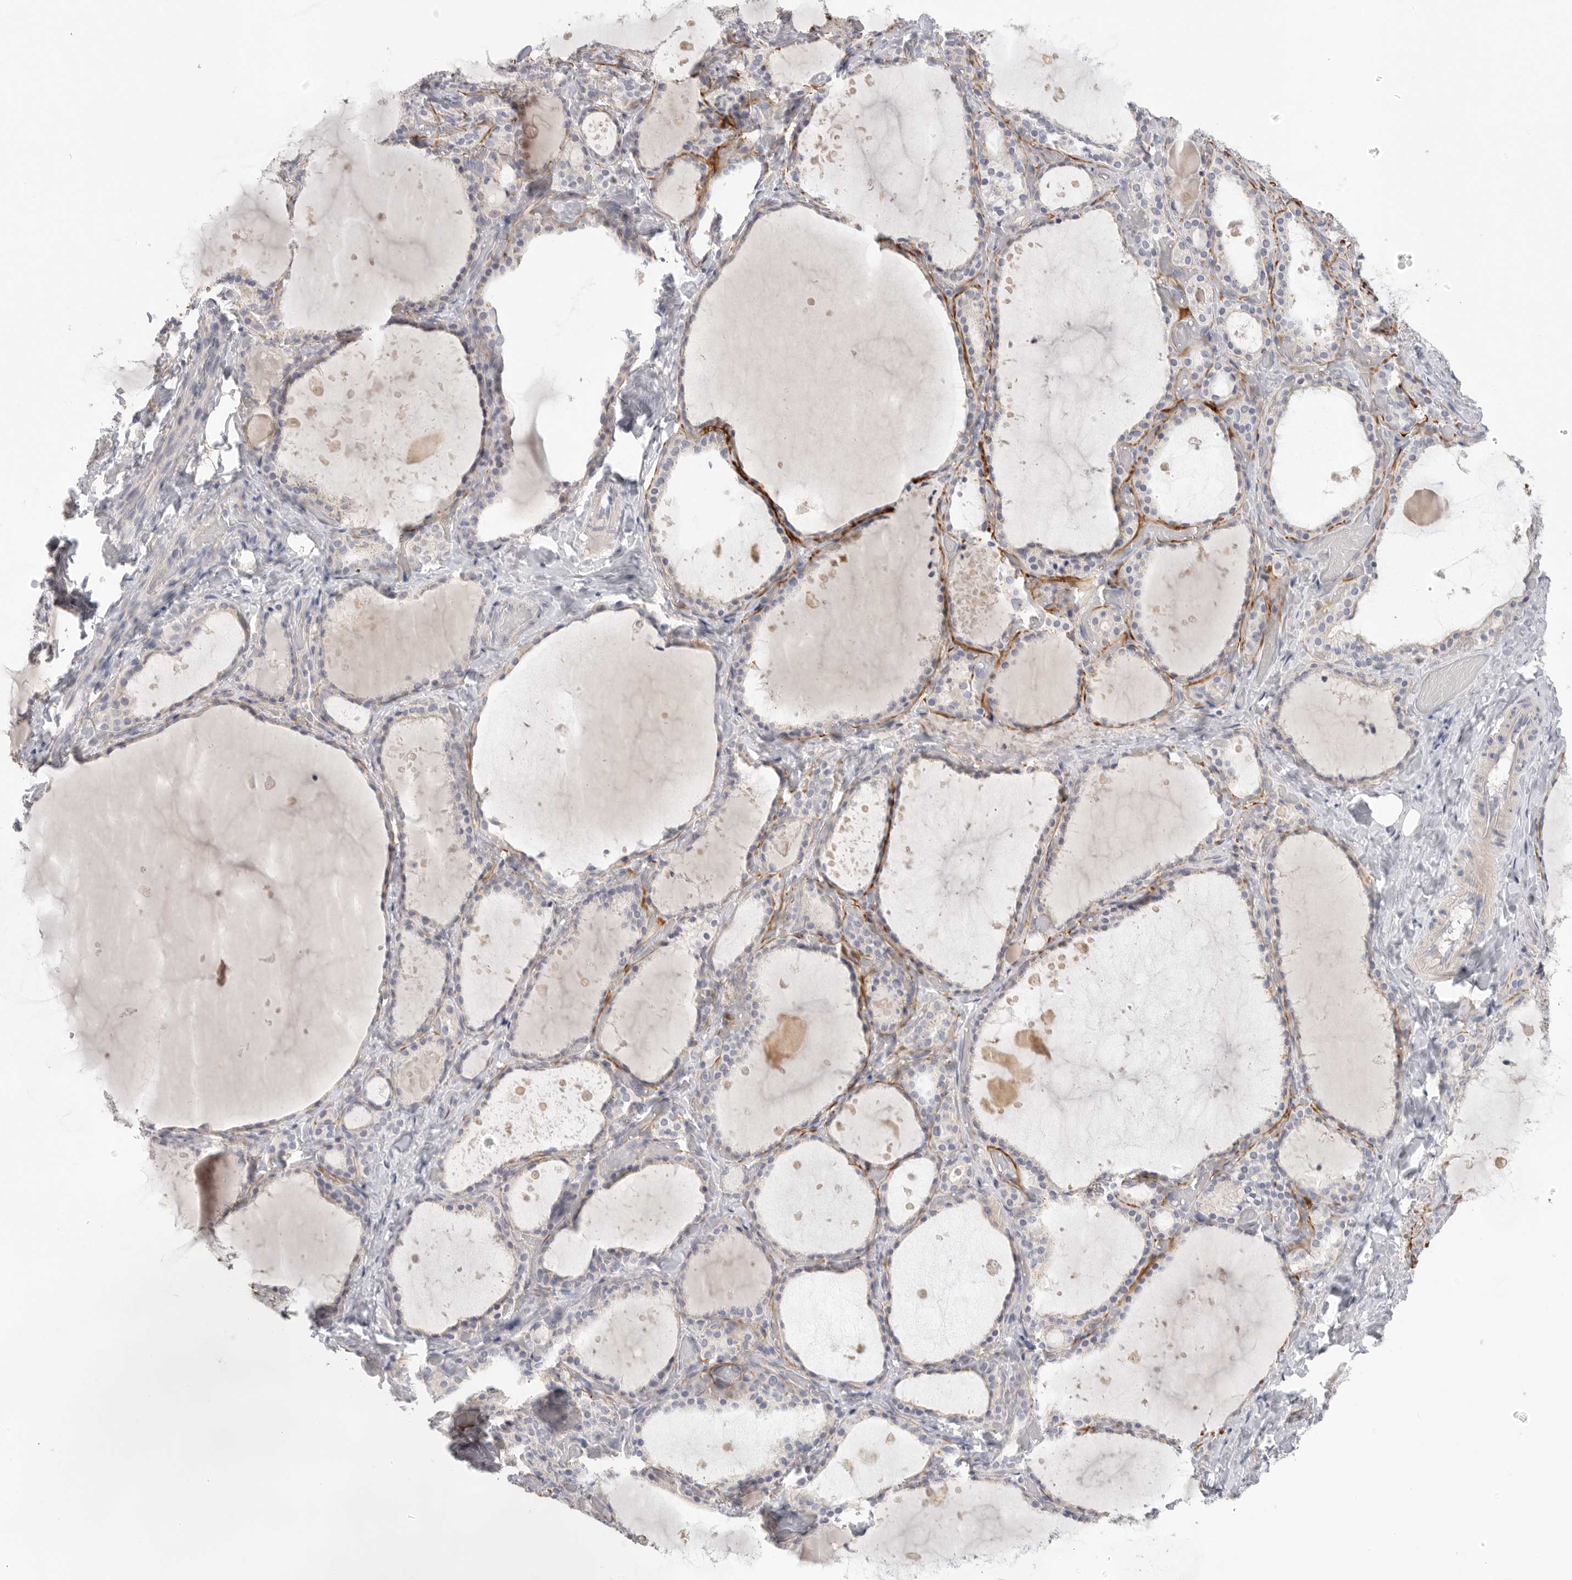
{"staining": {"intensity": "negative", "quantity": "none", "location": "none"}, "tissue": "thyroid gland", "cell_type": "Glandular cells", "image_type": "normal", "snomed": [{"axis": "morphology", "description": "Normal tissue, NOS"}, {"axis": "topography", "description": "Thyroid gland"}], "caption": "Immunohistochemical staining of unremarkable thyroid gland exhibits no significant expression in glandular cells.", "gene": "FBN2", "patient": {"sex": "female", "age": 44}}